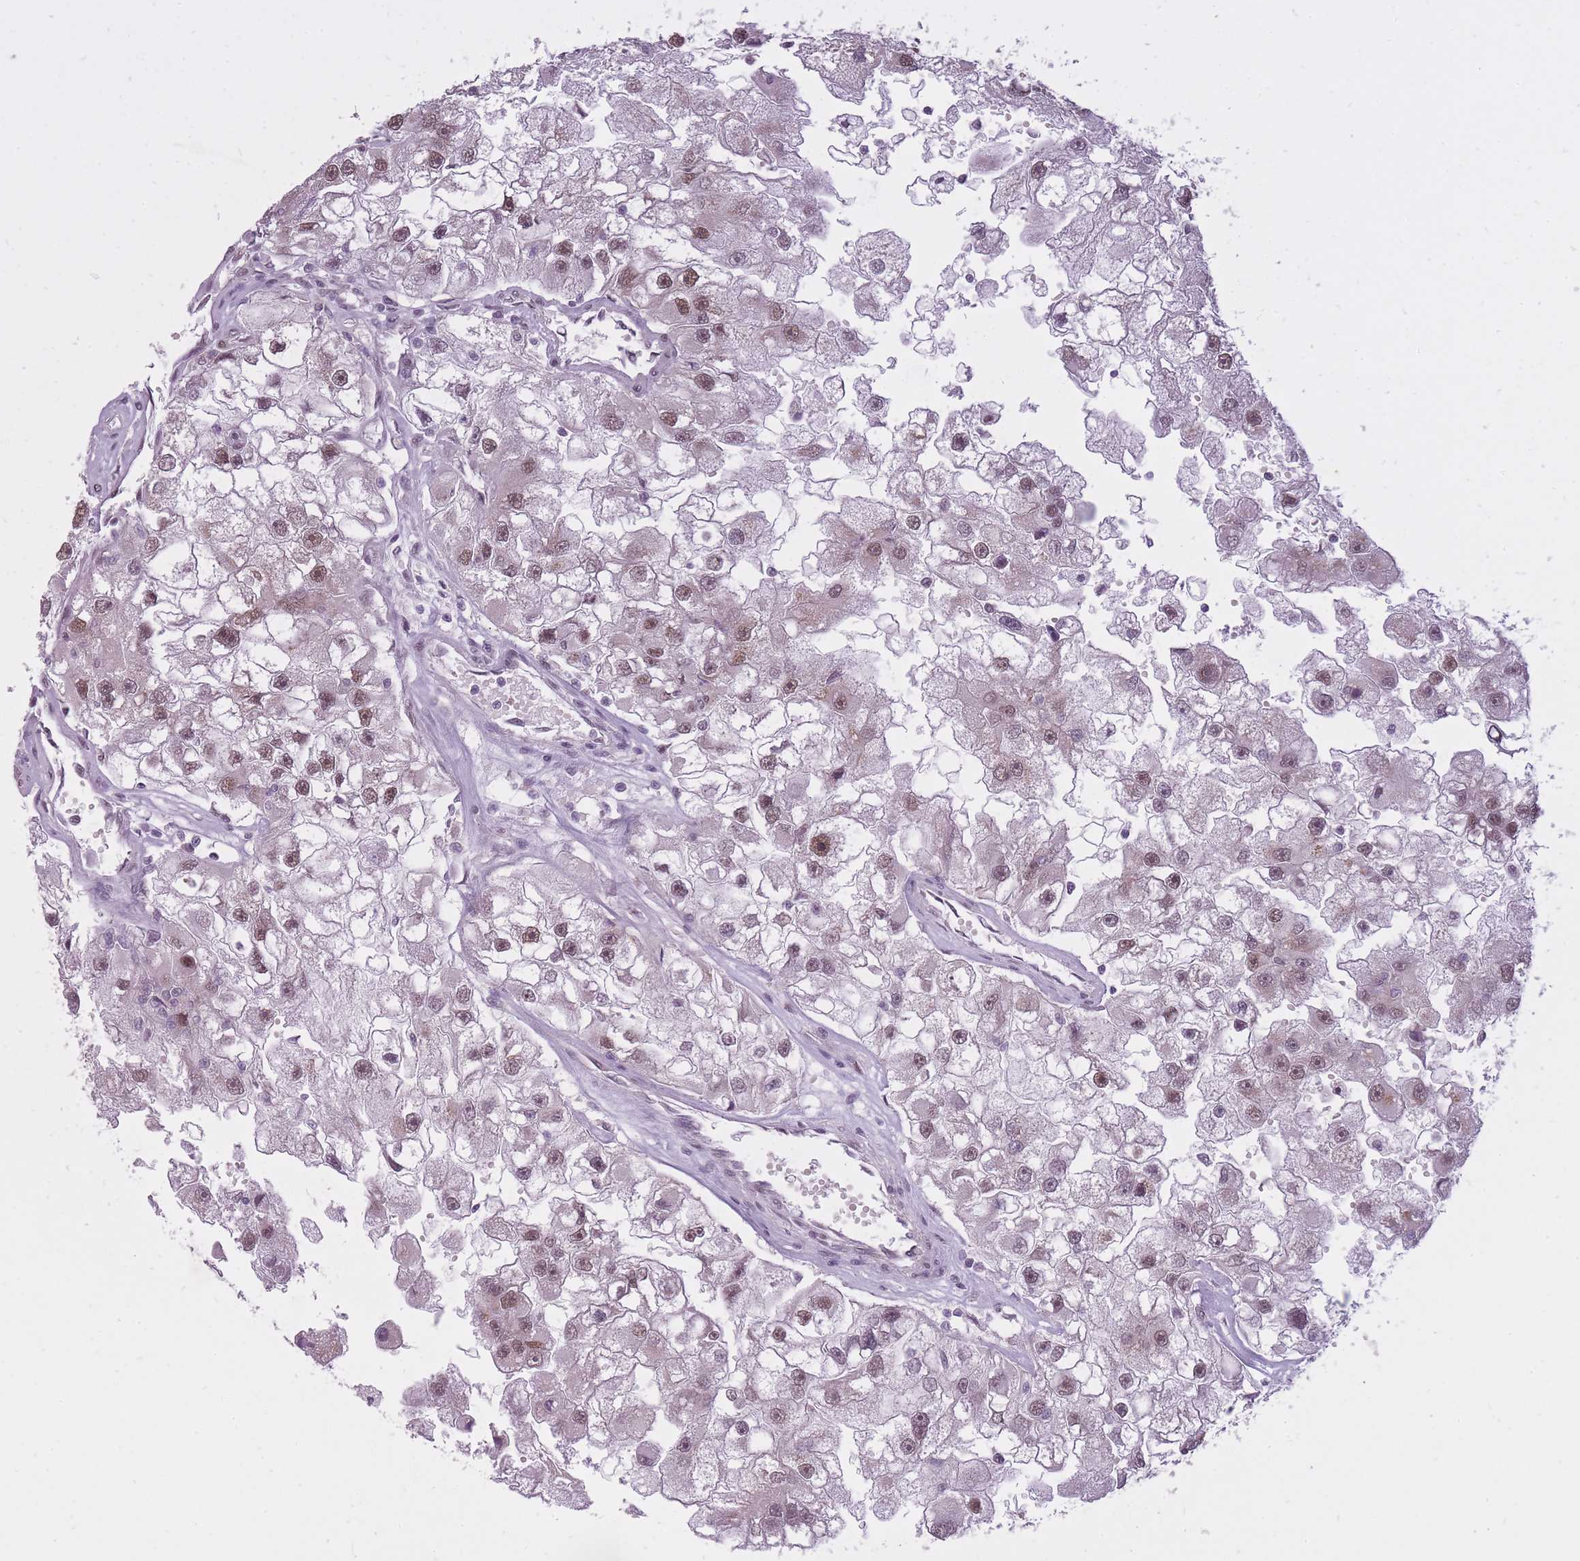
{"staining": {"intensity": "moderate", "quantity": ">75%", "location": "nuclear"}, "tissue": "renal cancer", "cell_type": "Tumor cells", "image_type": "cancer", "snomed": [{"axis": "morphology", "description": "Adenocarcinoma, NOS"}, {"axis": "topography", "description": "Kidney"}], "caption": "Human renal cancer (adenocarcinoma) stained with a protein marker demonstrates moderate staining in tumor cells.", "gene": "TIGD1", "patient": {"sex": "male", "age": 63}}